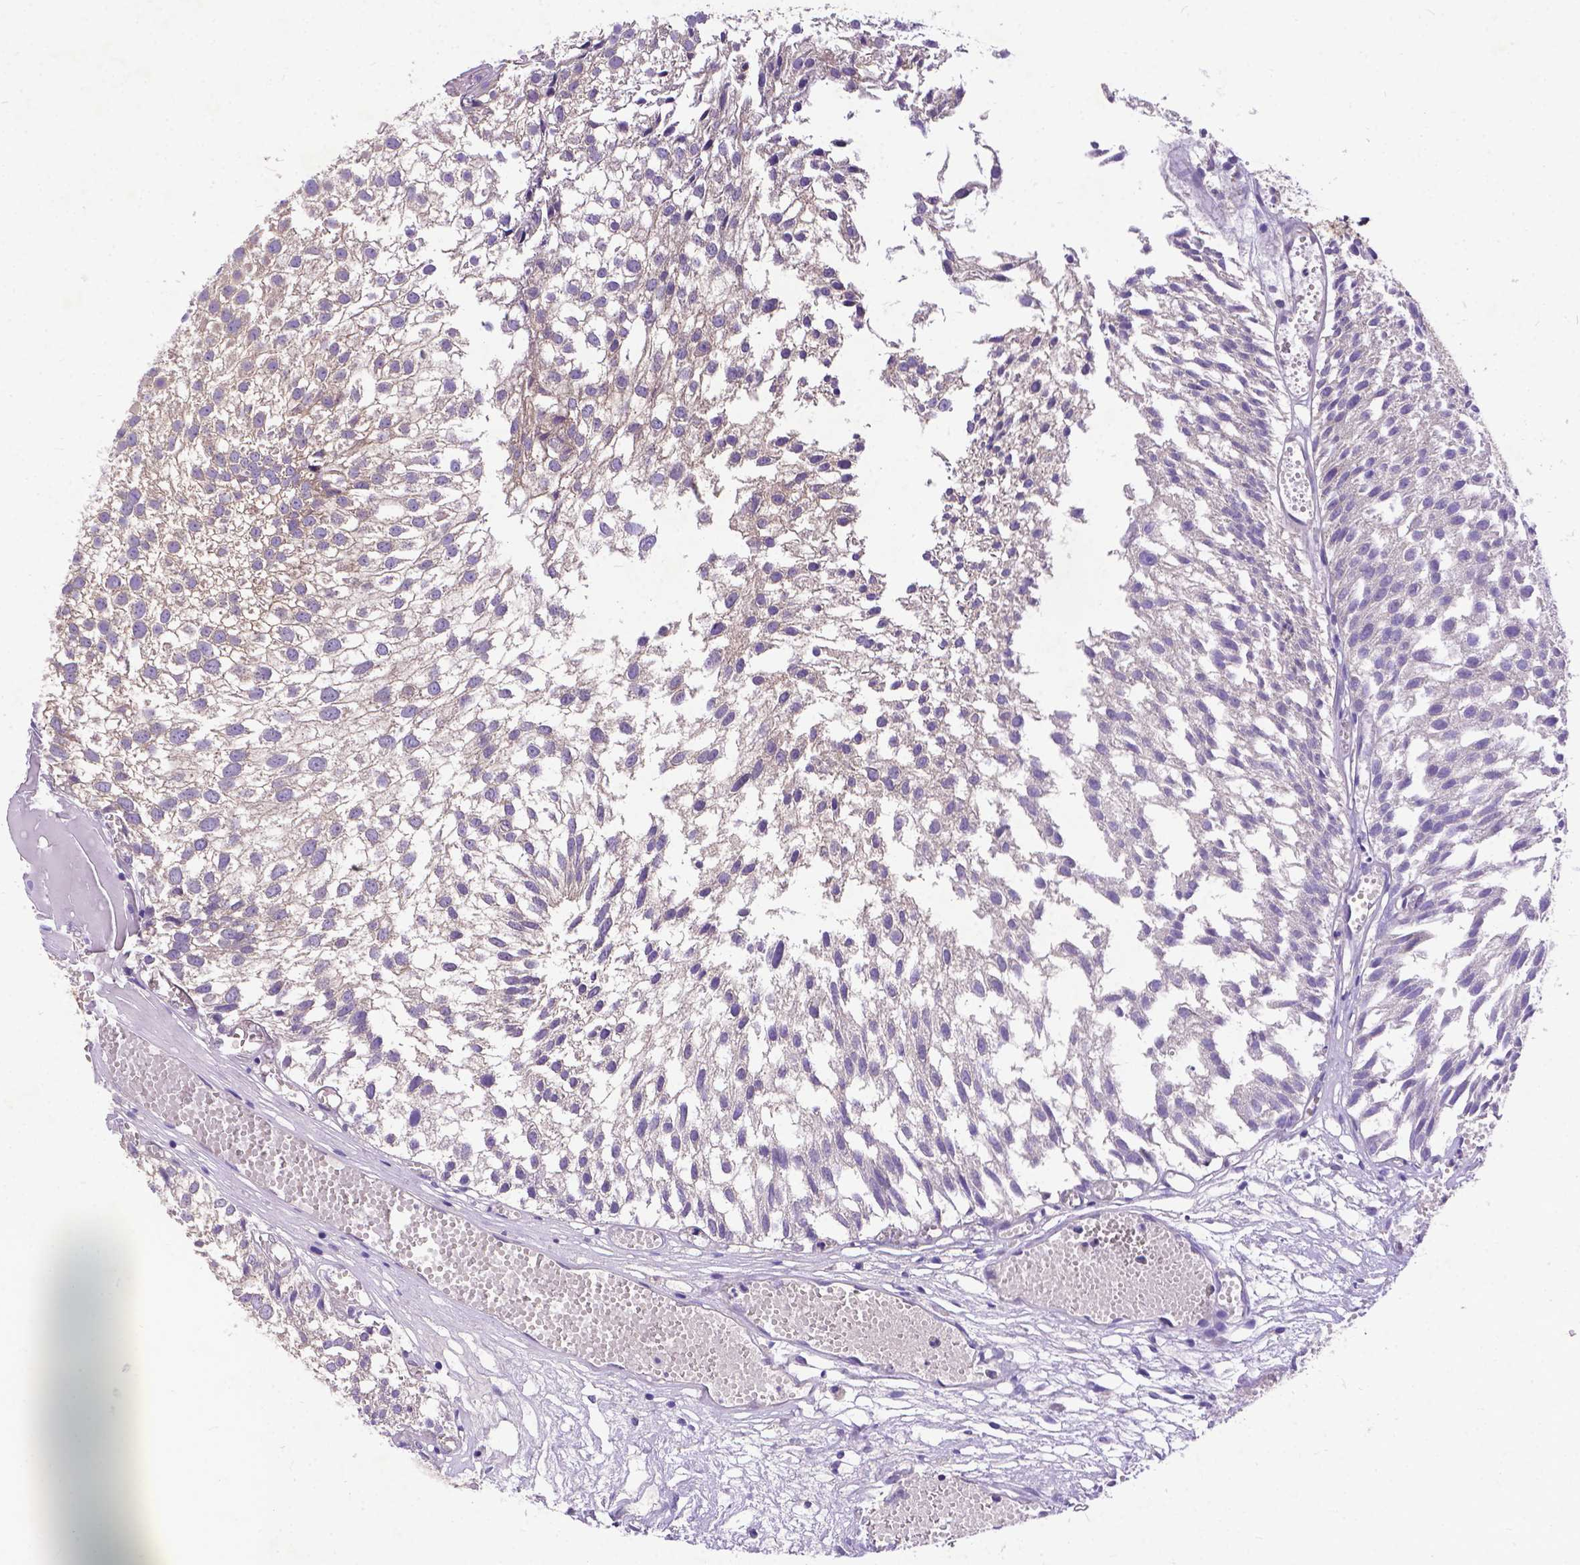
{"staining": {"intensity": "negative", "quantity": "none", "location": "none"}, "tissue": "urothelial cancer", "cell_type": "Tumor cells", "image_type": "cancer", "snomed": [{"axis": "morphology", "description": "Urothelial carcinoma, Low grade"}, {"axis": "topography", "description": "Urinary bladder"}], "caption": "Immunohistochemistry (IHC) photomicrograph of urothelial cancer stained for a protein (brown), which reveals no staining in tumor cells. (DAB (3,3'-diaminobenzidine) immunohistochemistry visualized using brightfield microscopy, high magnification).", "gene": "DENND6A", "patient": {"sex": "male", "age": 79}}